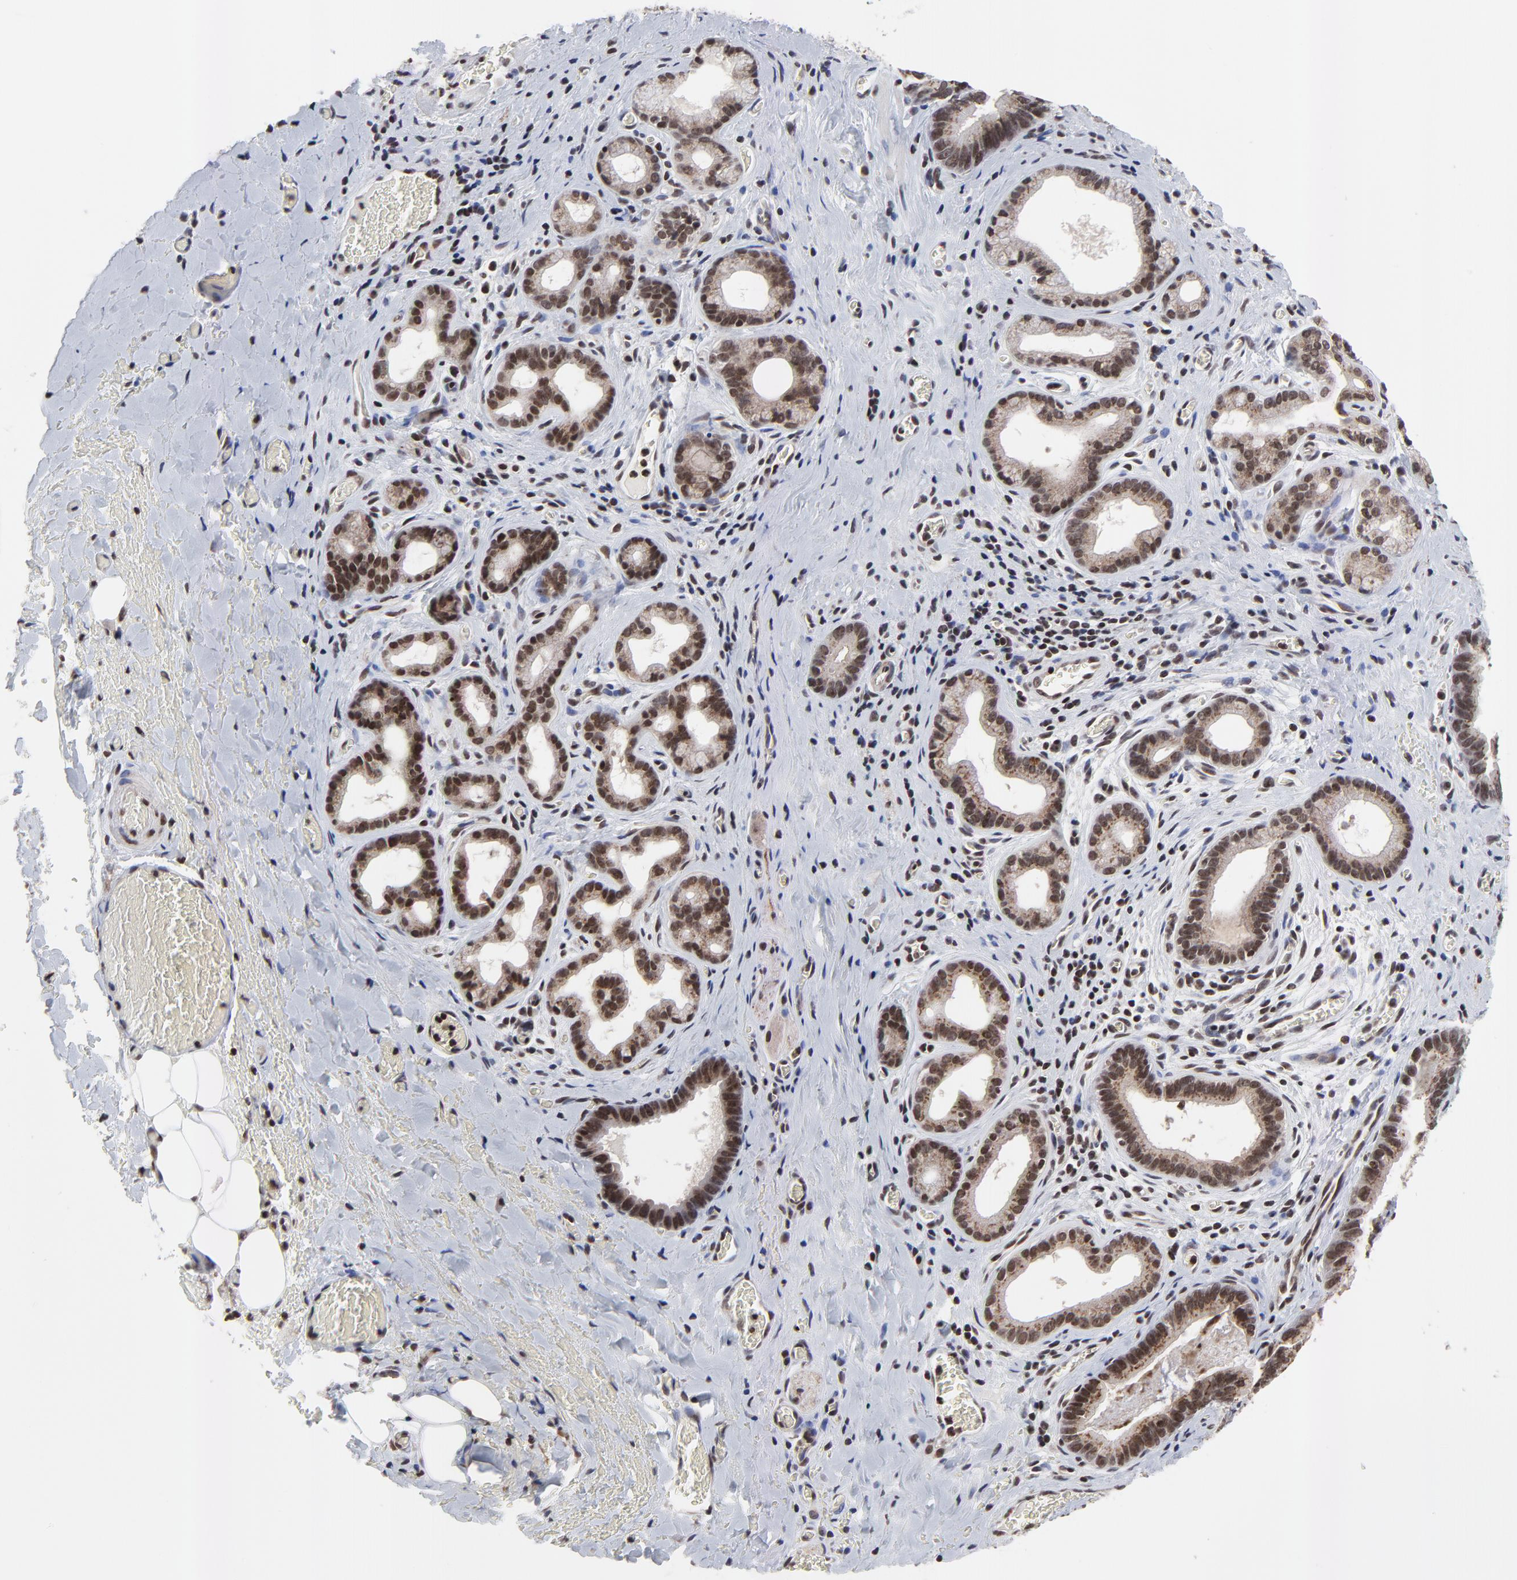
{"staining": {"intensity": "strong", "quantity": ">75%", "location": "cytoplasmic/membranous,nuclear"}, "tissue": "liver cancer", "cell_type": "Tumor cells", "image_type": "cancer", "snomed": [{"axis": "morphology", "description": "Cholangiocarcinoma"}, {"axis": "topography", "description": "Liver"}], "caption": "Liver cancer stained for a protein reveals strong cytoplasmic/membranous and nuclear positivity in tumor cells.", "gene": "ZNF777", "patient": {"sex": "female", "age": 55}}